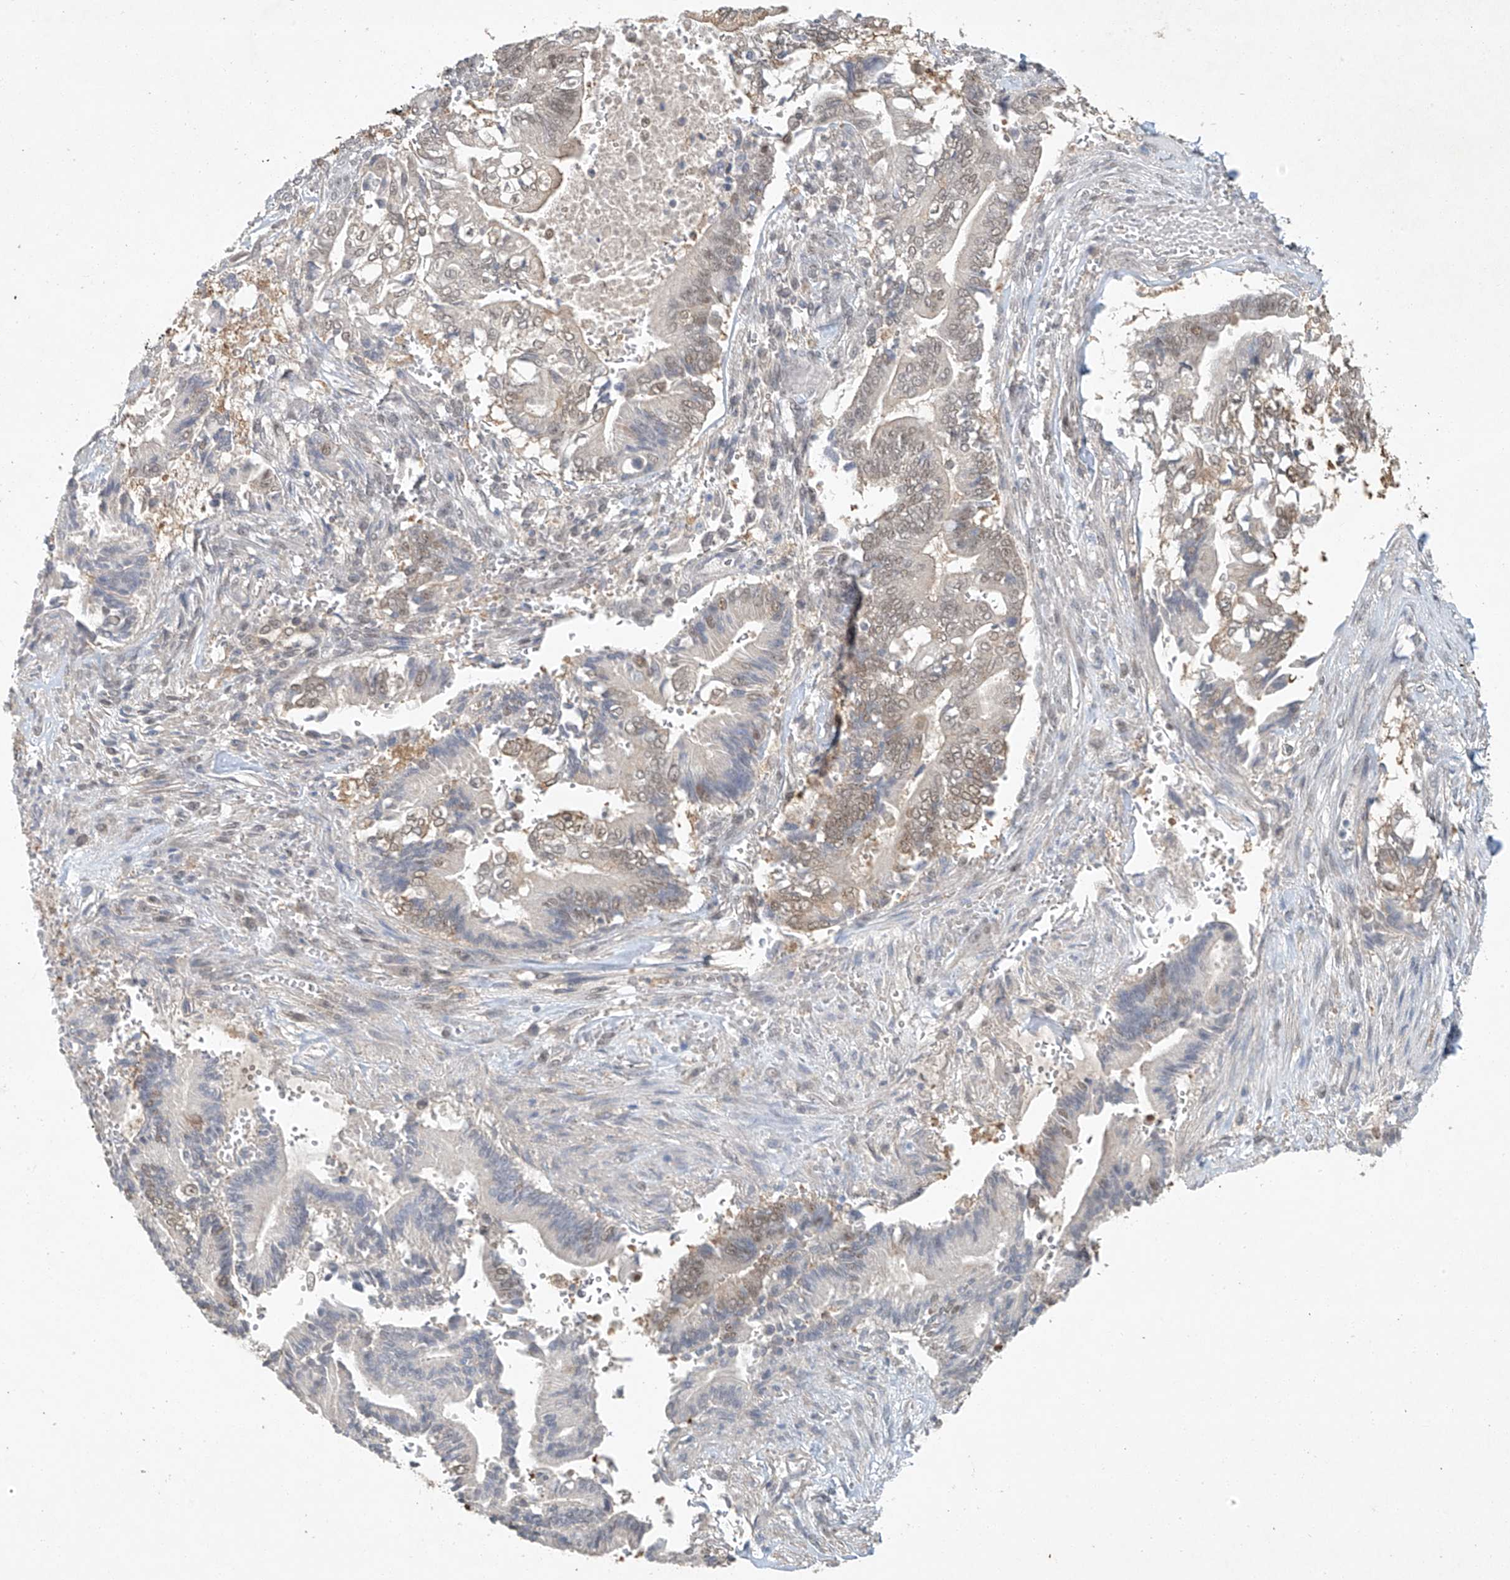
{"staining": {"intensity": "weak", "quantity": "<25%", "location": "cytoplasmic/membranous"}, "tissue": "pancreatic cancer", "cell_type": "Tumor cells", "image_type": "cancer", "snomed": [{"axis": "morphology", "description": "Adenocarcinoma, NOS"}, {"axis": "topography", "description": "Pancreas"}], "caption": "Human adenocarcinoma (pancreatic) stained for a protein using IHC demonstrates no staining in tumor cells.", "gene": "TAF8", "patient": {"sex": "male", "age": 68}}